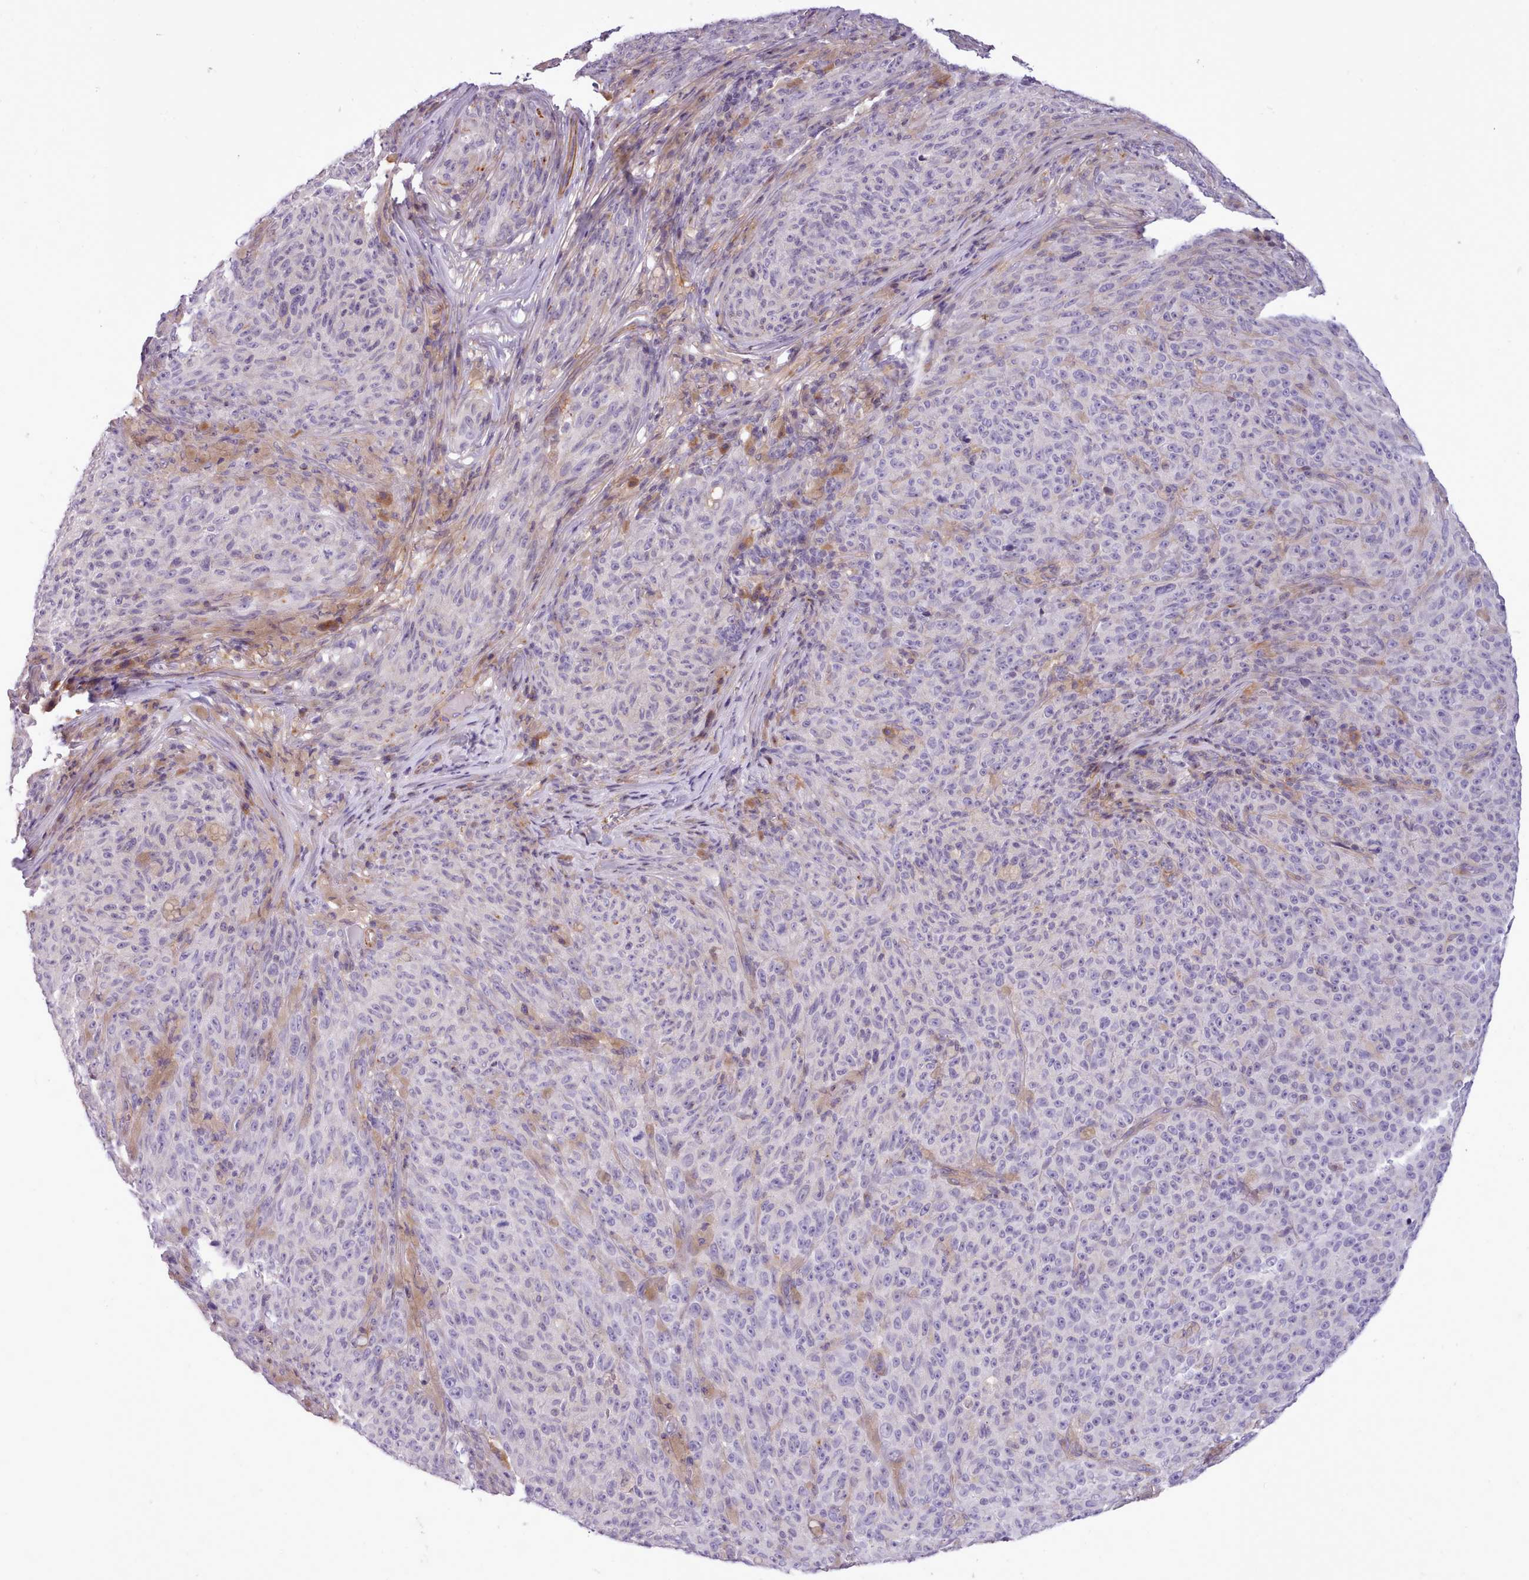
{"staining": {"intensity": "negative", "quantity": "none", "location": "none"}, "tissue": "melanoma", "cell_type": "Tumor cells", "image_type": "cancer", "snomed": [{"axis": "morphology", "description": "Malignant melanoma, NOS"}, {"axis": "topography", "description": "Skin"}], "caption": "This photomicrograph is of melanoma stained with immunohistochemistry (IHC) to label a protein in brown with the nuclei are counter-stained blue. There is no positivity in tumor cells.", "gene": "CYP2A13", "patient": {"sex": "female", "age": 82}}